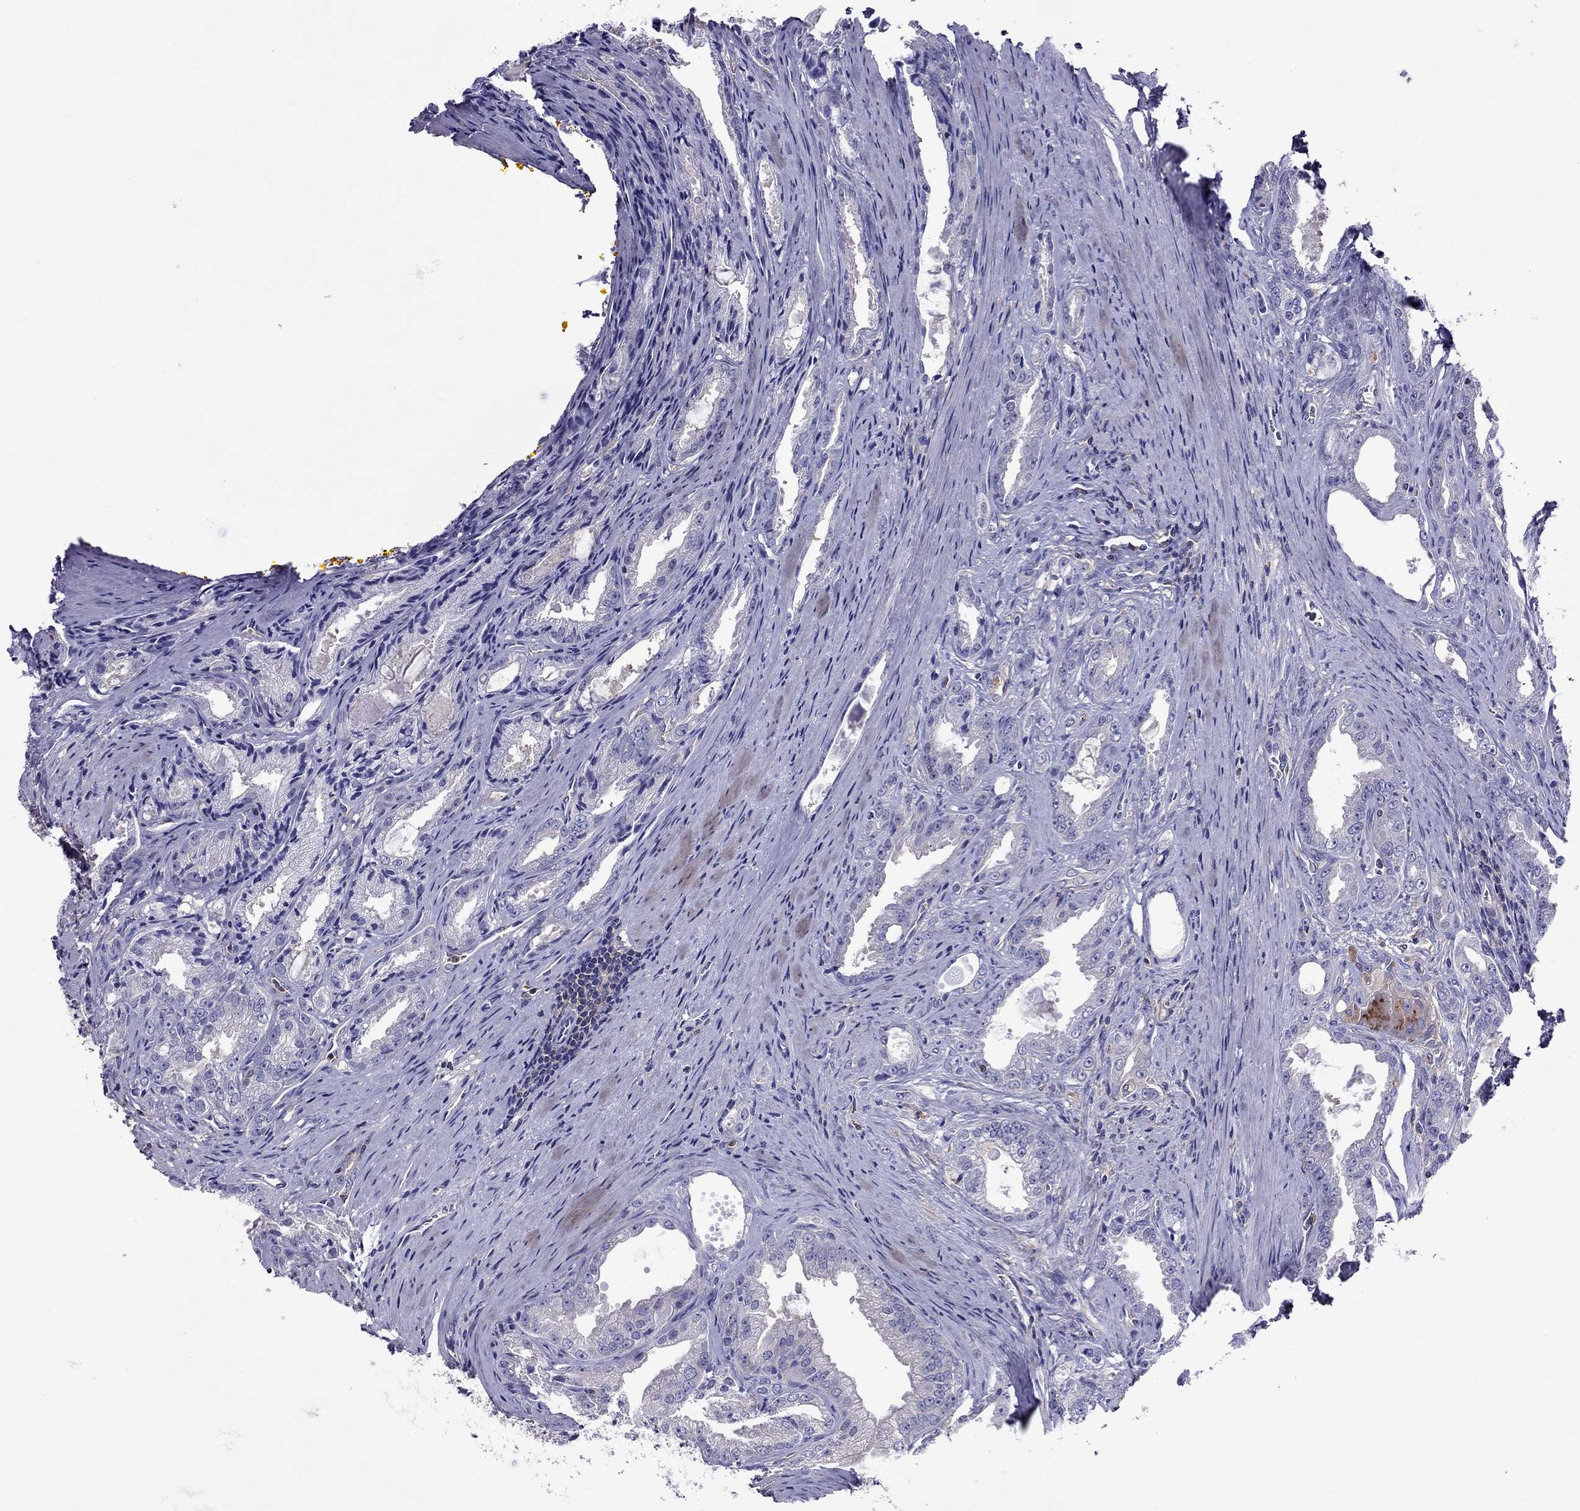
{"staining": {"intensity": "negative", "quantity": "none", "location": "none"}, "tissue": "prostate cancer", "cell_type": "Tumor cells", "image_type": "cancer", "snomed": [{"axis": "morphology", "description": "Adenocarcinoma, NOS"}, {"axis": "morphology", "description": "Adenocarcinoma, High grade"}, {"axis": "topography", "description": "Prostate"}], "caption": "Adenocarcinoma (prostate) stained for a protein using immunohistochemistry (IHC) reveals no staining tumor cells.", "gene": "TEX22", "patient": {"sex": "male", "age": 70}}